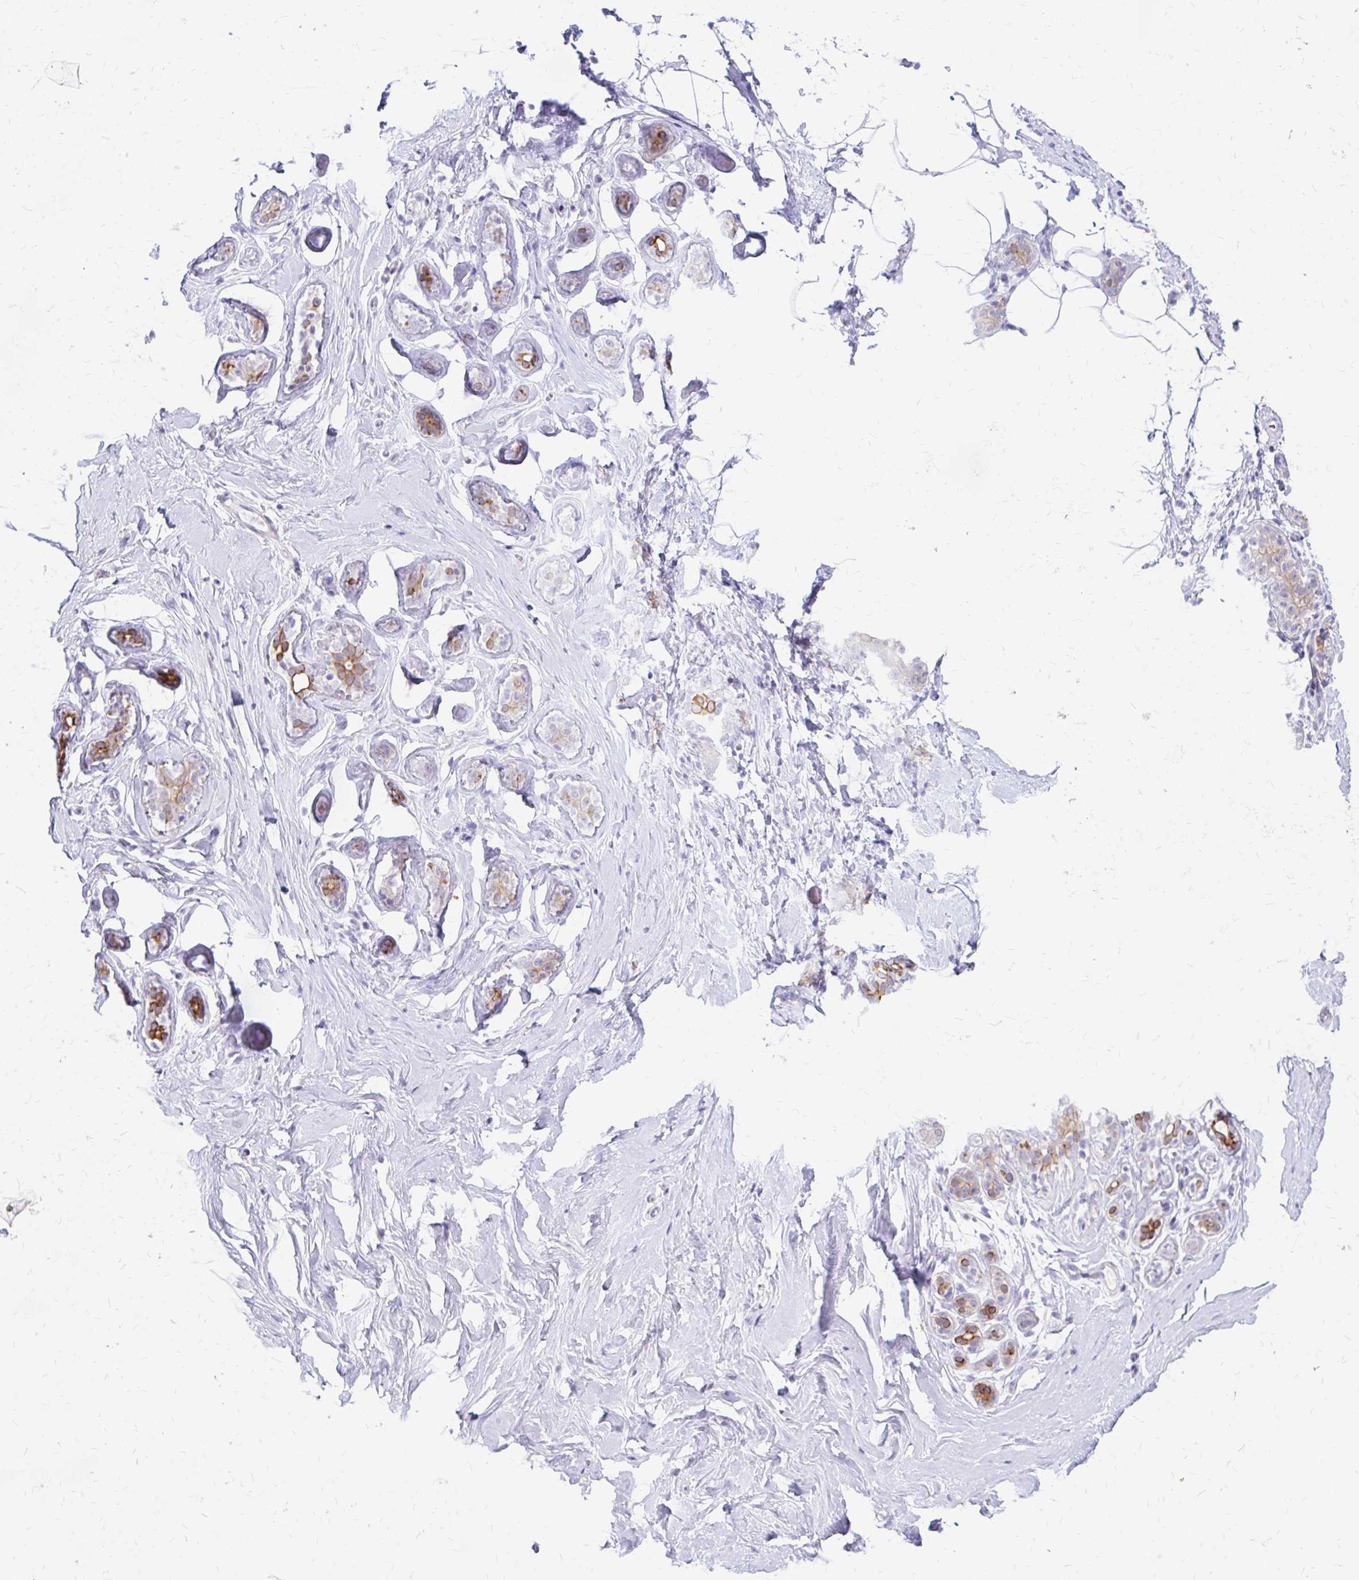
{"staining": {"intensity": "negative", "quantity": "none", "location": "none"}, "tissue": "breast", "cell_type": "Adipocytes", "image_type": "normal", "snomed": [{"axis": "morphology", "description": "Normal tissue, NOS"}, {"axis": "topography", "description": "Breast"}], "caption": "DAB immunohistochemical staining of benign breast demonstrates no significant expression in adipocytes. (Brightfield microscopy of DAB (3,3'-diaminobenzidine) IHC at high magnification).", "gene": "RGS16", "patient": {"sex": "female", "age": 32}}